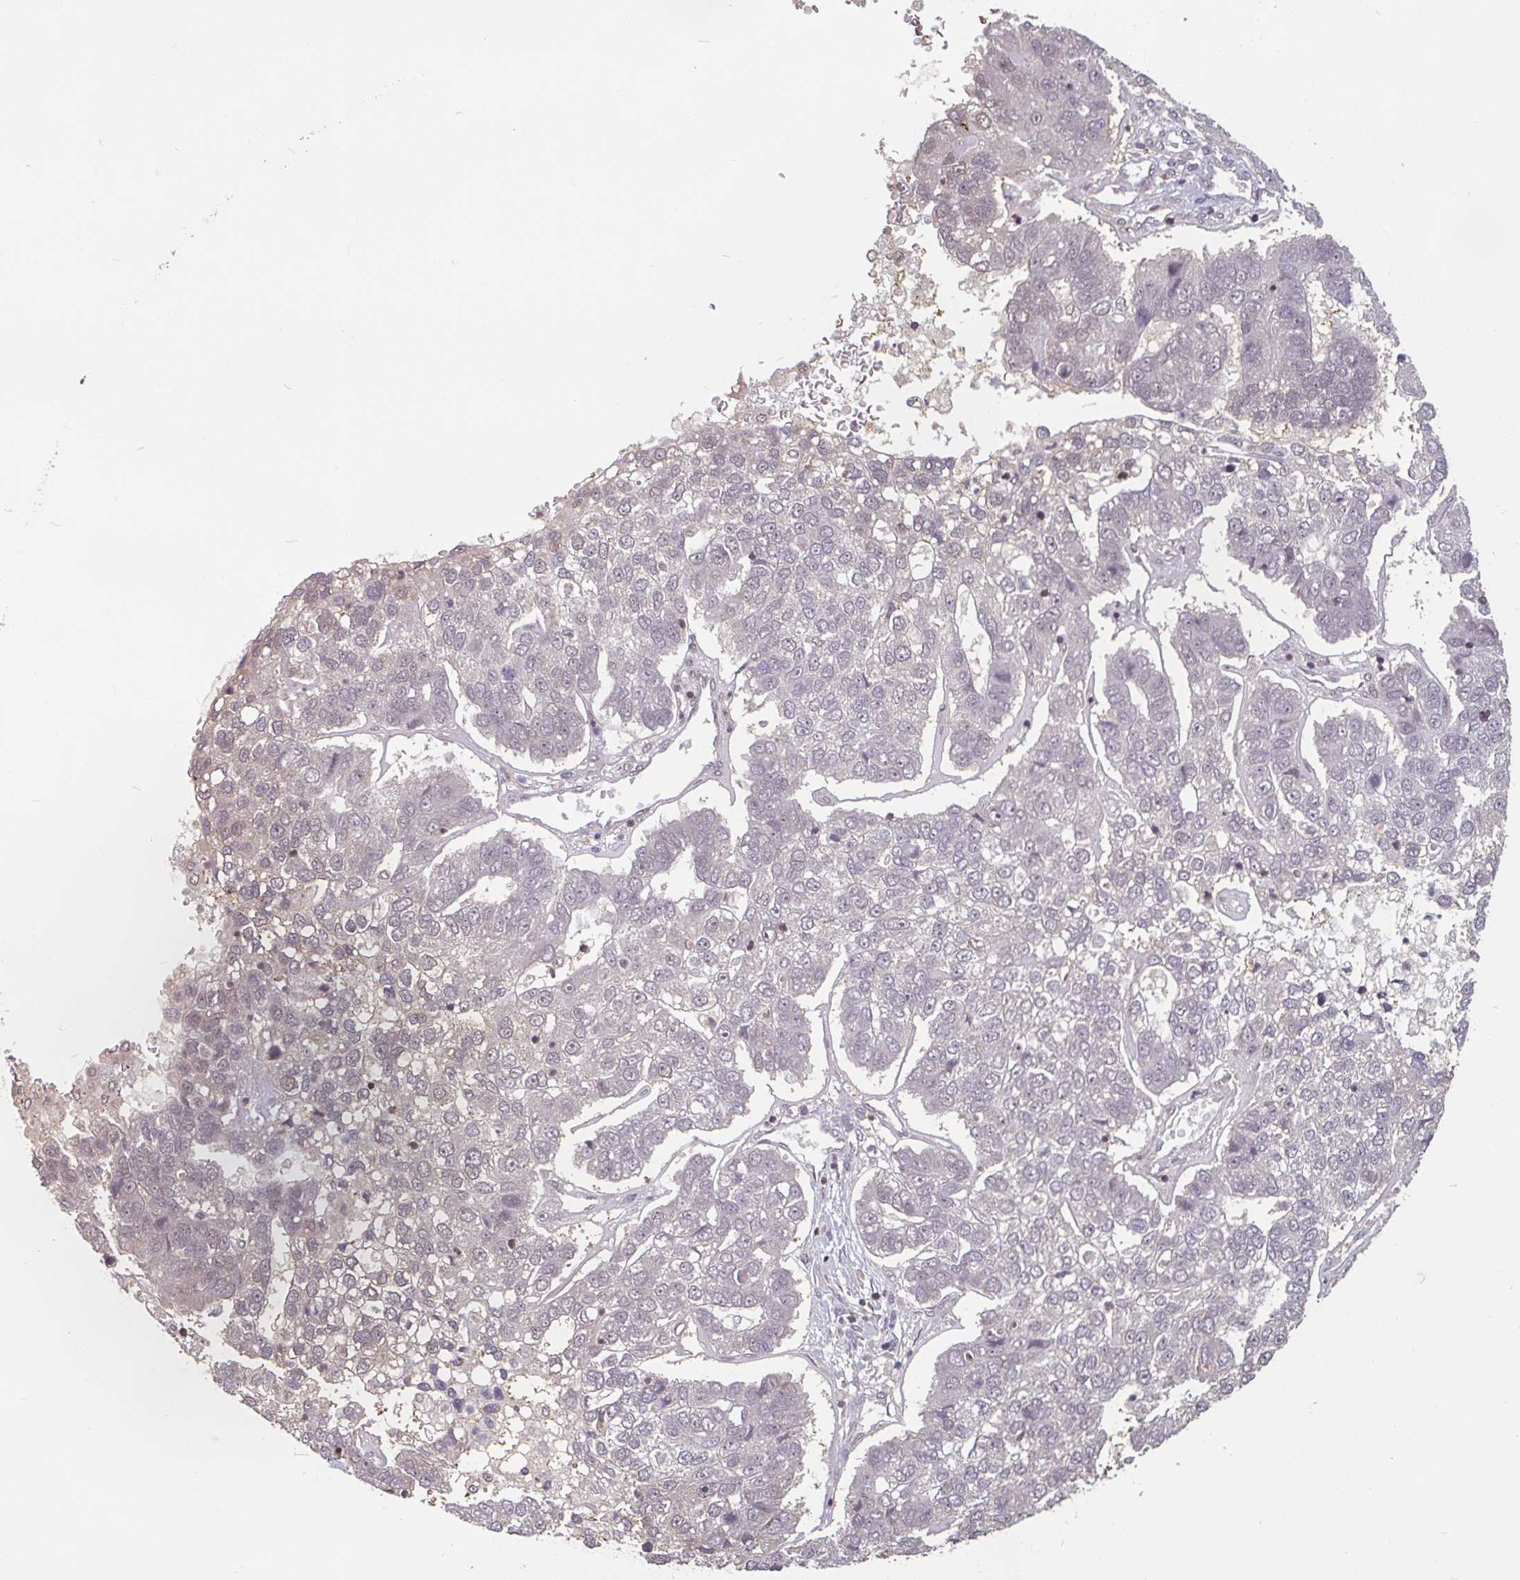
{"staining": {"intensity": "negative", "quantity": "none", "location": "none"}, "tissue": "pancreatic cancer", "cell_type": "Tumor cells", "image_type": "cancer", "snomed": [{"axis": "morphology", "description": "Adenocarcinoma, NOS"}, {"axis": "topography", "description": "Pancreas"}], "caption": "High magnification brightfield microscopy of pancreatic adenocarcinoma stained with DAB (brown) and counterstained with hematoxylin (blue): tumor cells show no significant expression.", "gene": "DR1", "patient": {"sex": "female", "age": 61}}